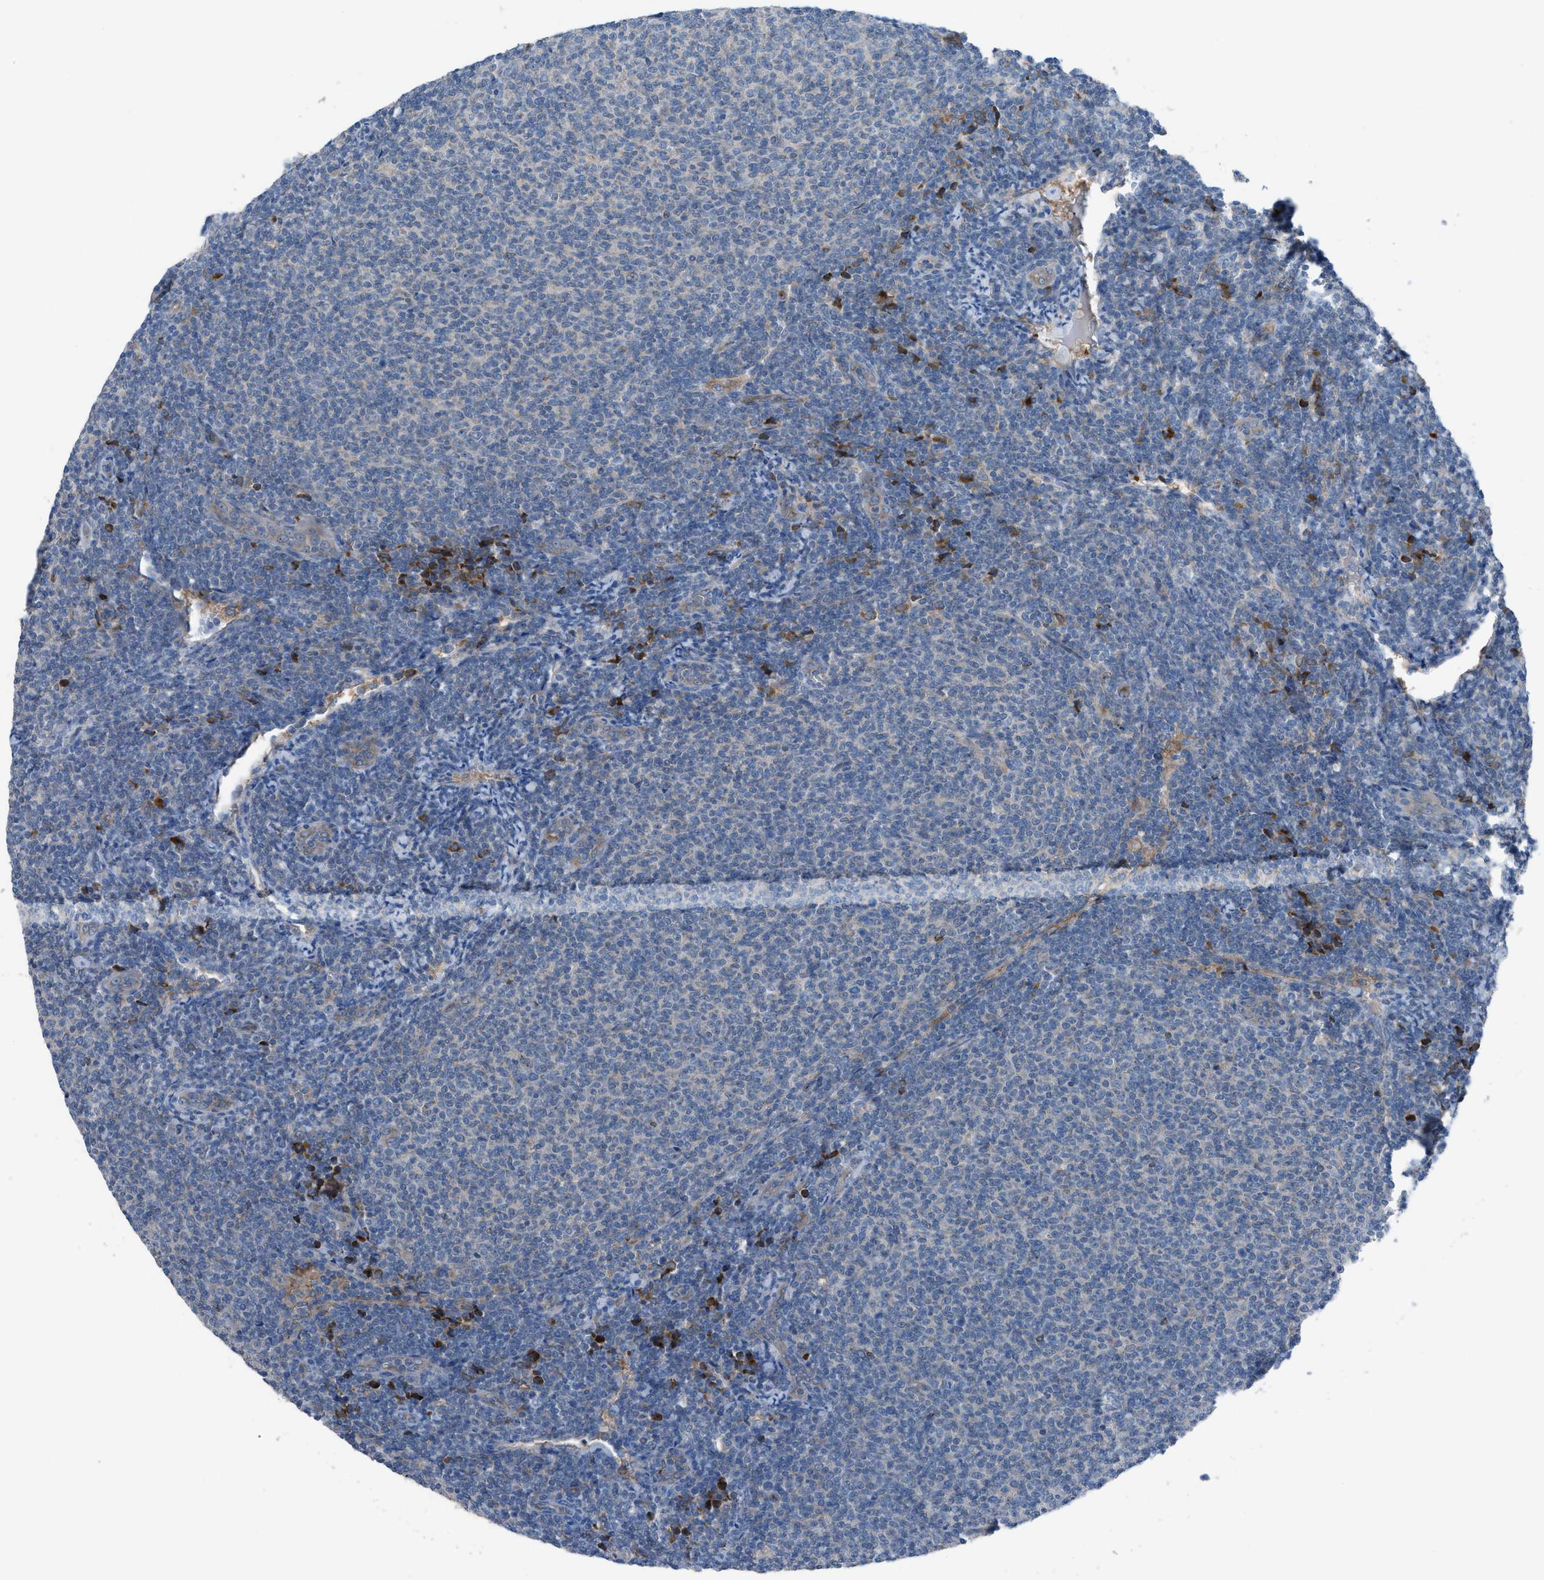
{"staining": {"intensity": "negative", "quantity": "none", "location": "none"}, "tissue": "lymphoma", "cell_type": "Tumor cells", "image_type": "cancer", "snomed": [{"axis": "morphology", "description": "Malignant lymphoma, non-Hodgkin's type, Low grade"}, {"axis": "topography", "description": "Lymph node"}], "caption": "The immunohistochemistry (IHC) photomicrograph has no significant staining in tumor cells of lymphoma tissue.", "gene": "HEG1", "patient": {"sex": "male", "age": 66}}